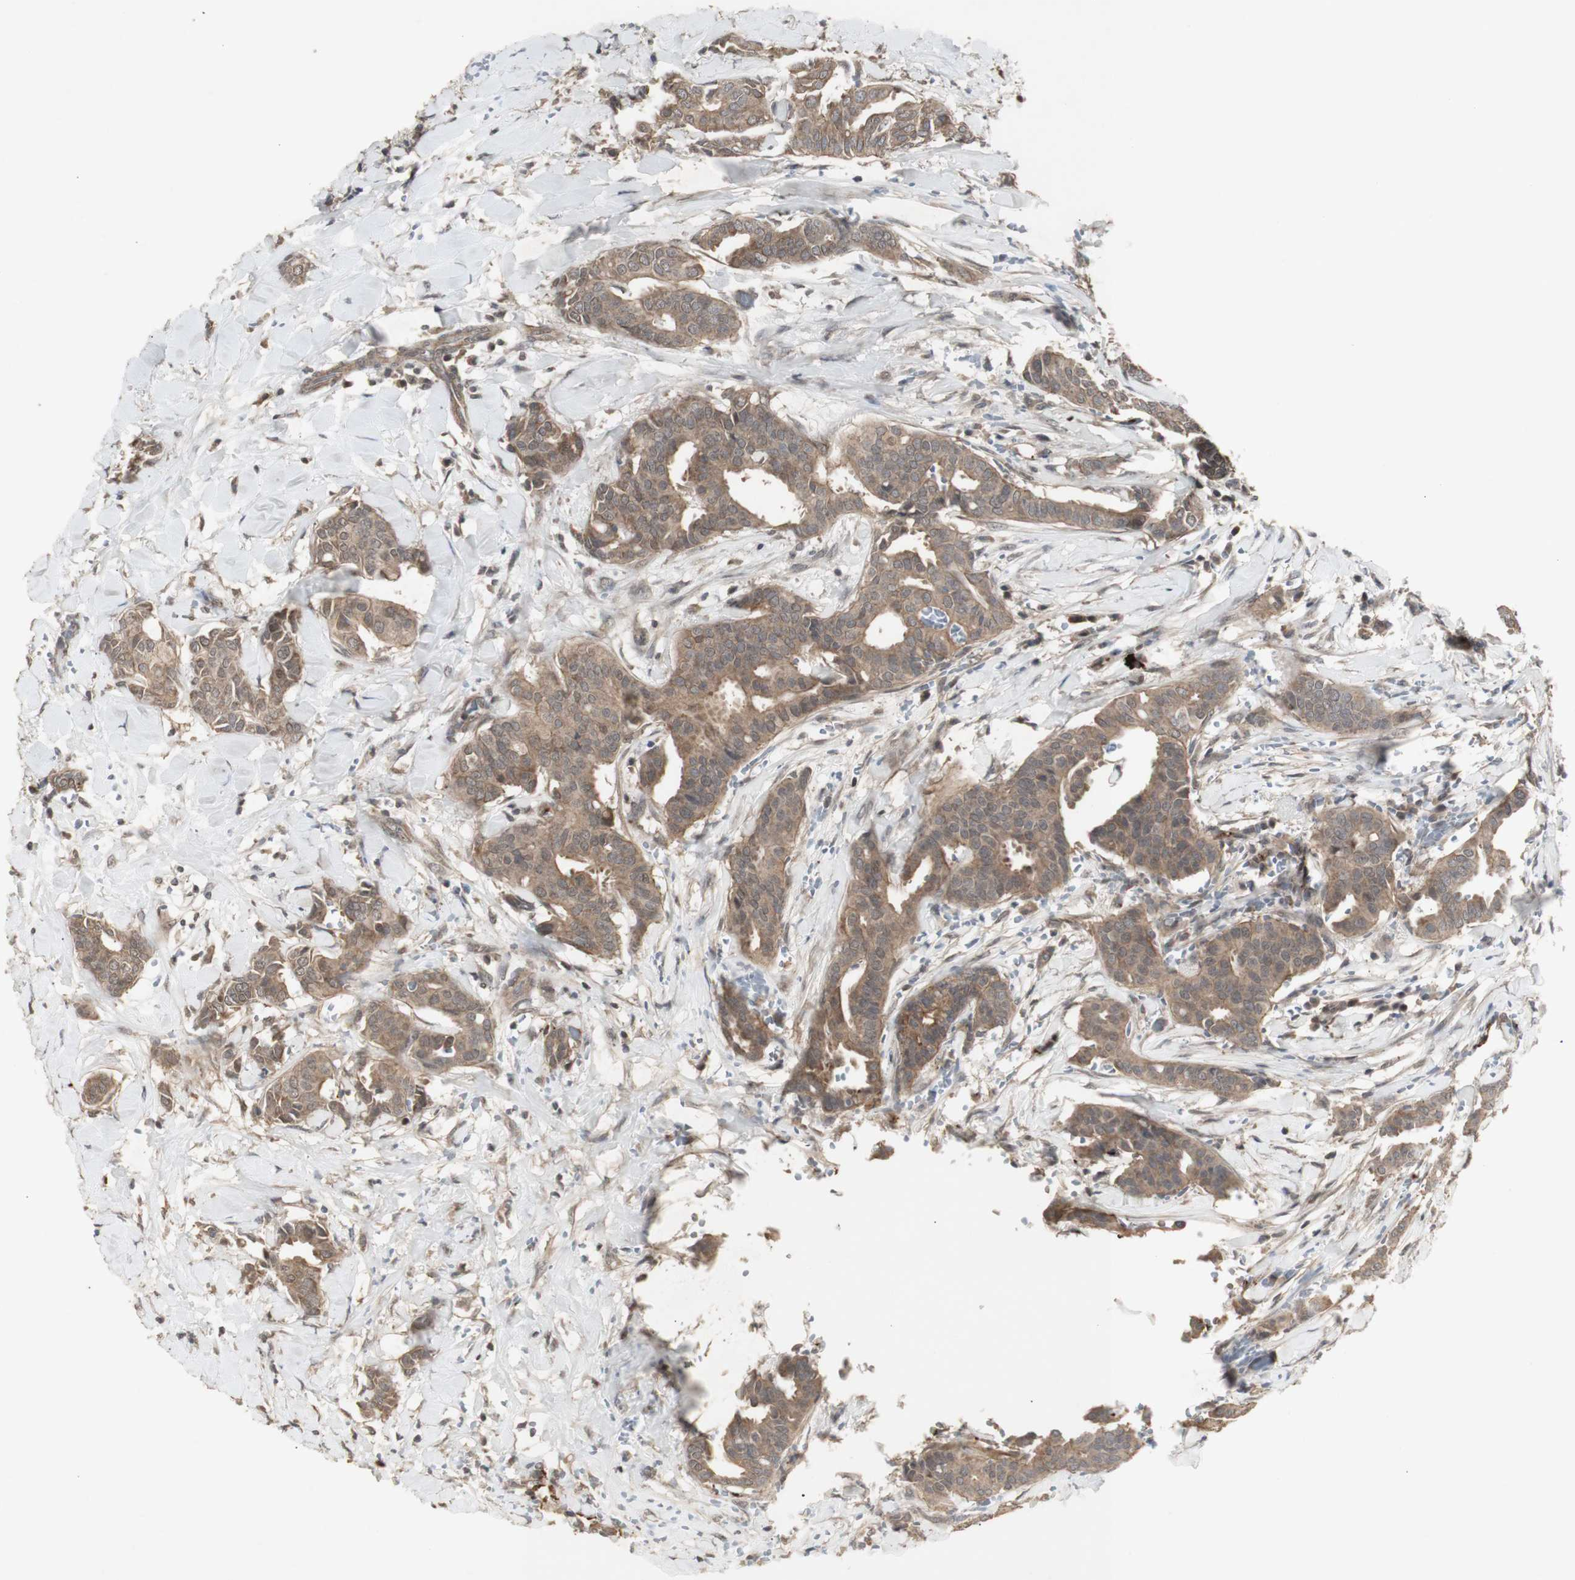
{"staining": {"intensity": "moderate", "quantity": ">75%", "location": "cytoplasmic/membranous"}, "tissue": "head and neck cancer", "cell_type": "Tumor cells", "image_type": "cancer", "snomed": [{"axis": "morphology", "description": "Adenocarcinoma, NOS"}, {"axis": "topography", "description": "Salivary gland"}, {"axis": "topography", "description": "Head-Neck"}], "caption": "This histopathology image exhibits IHC staining of adenocarcinoma (head and neck), with medium moderate cytoplasmic/membranous expression in approximately >75% of tumor cells.", "gene": "ALOX12", "patient": {"sex": "female", "age": 59}}